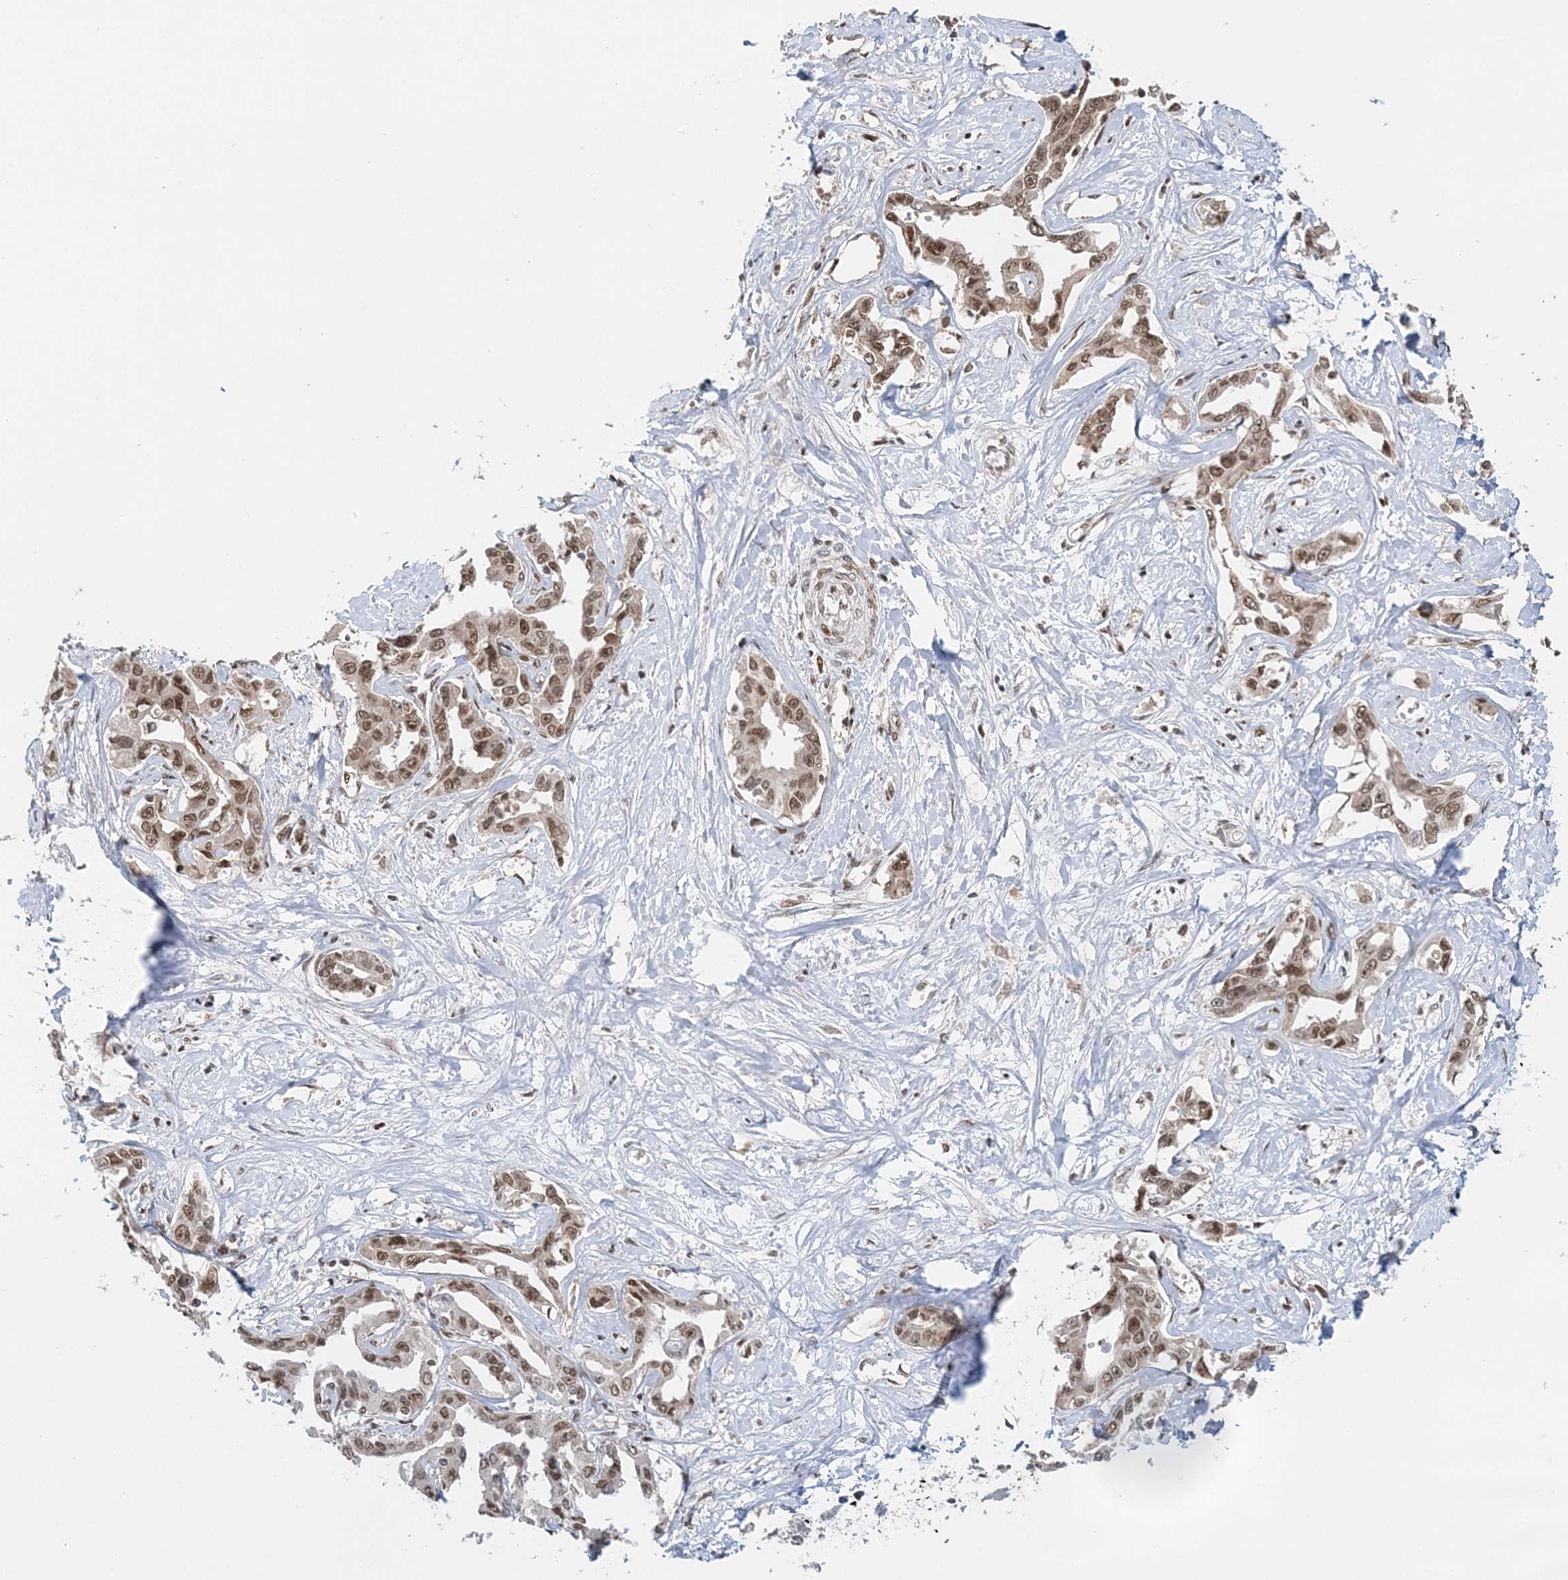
{"staining": {"intensity": "moderate", "quantity": ">75%", "location": "nuclear"}, "tissue": "liver cancer", "cell_type": "Tumor cells", "image_type": "cancer", "snomed": [{"axis": "morphology", "description": "Cholangiocarcinoma"}, {"axis": "topography", "description": "Liver"}], "caption": "Immunohistochemistry (IHC) (DAB (3,3'-diaminobenzidine)) staining of cholangiocarcinoma (liver) displays moderate nuclear protein staining in about >75% of tumor cells. The staining is performed using DAB brown chromogen to label protein expression. The nuclei are counter-stained blue using hematoxylin.", "gene": "NOA1", "patient": {"sex": "male", "age": 59}}